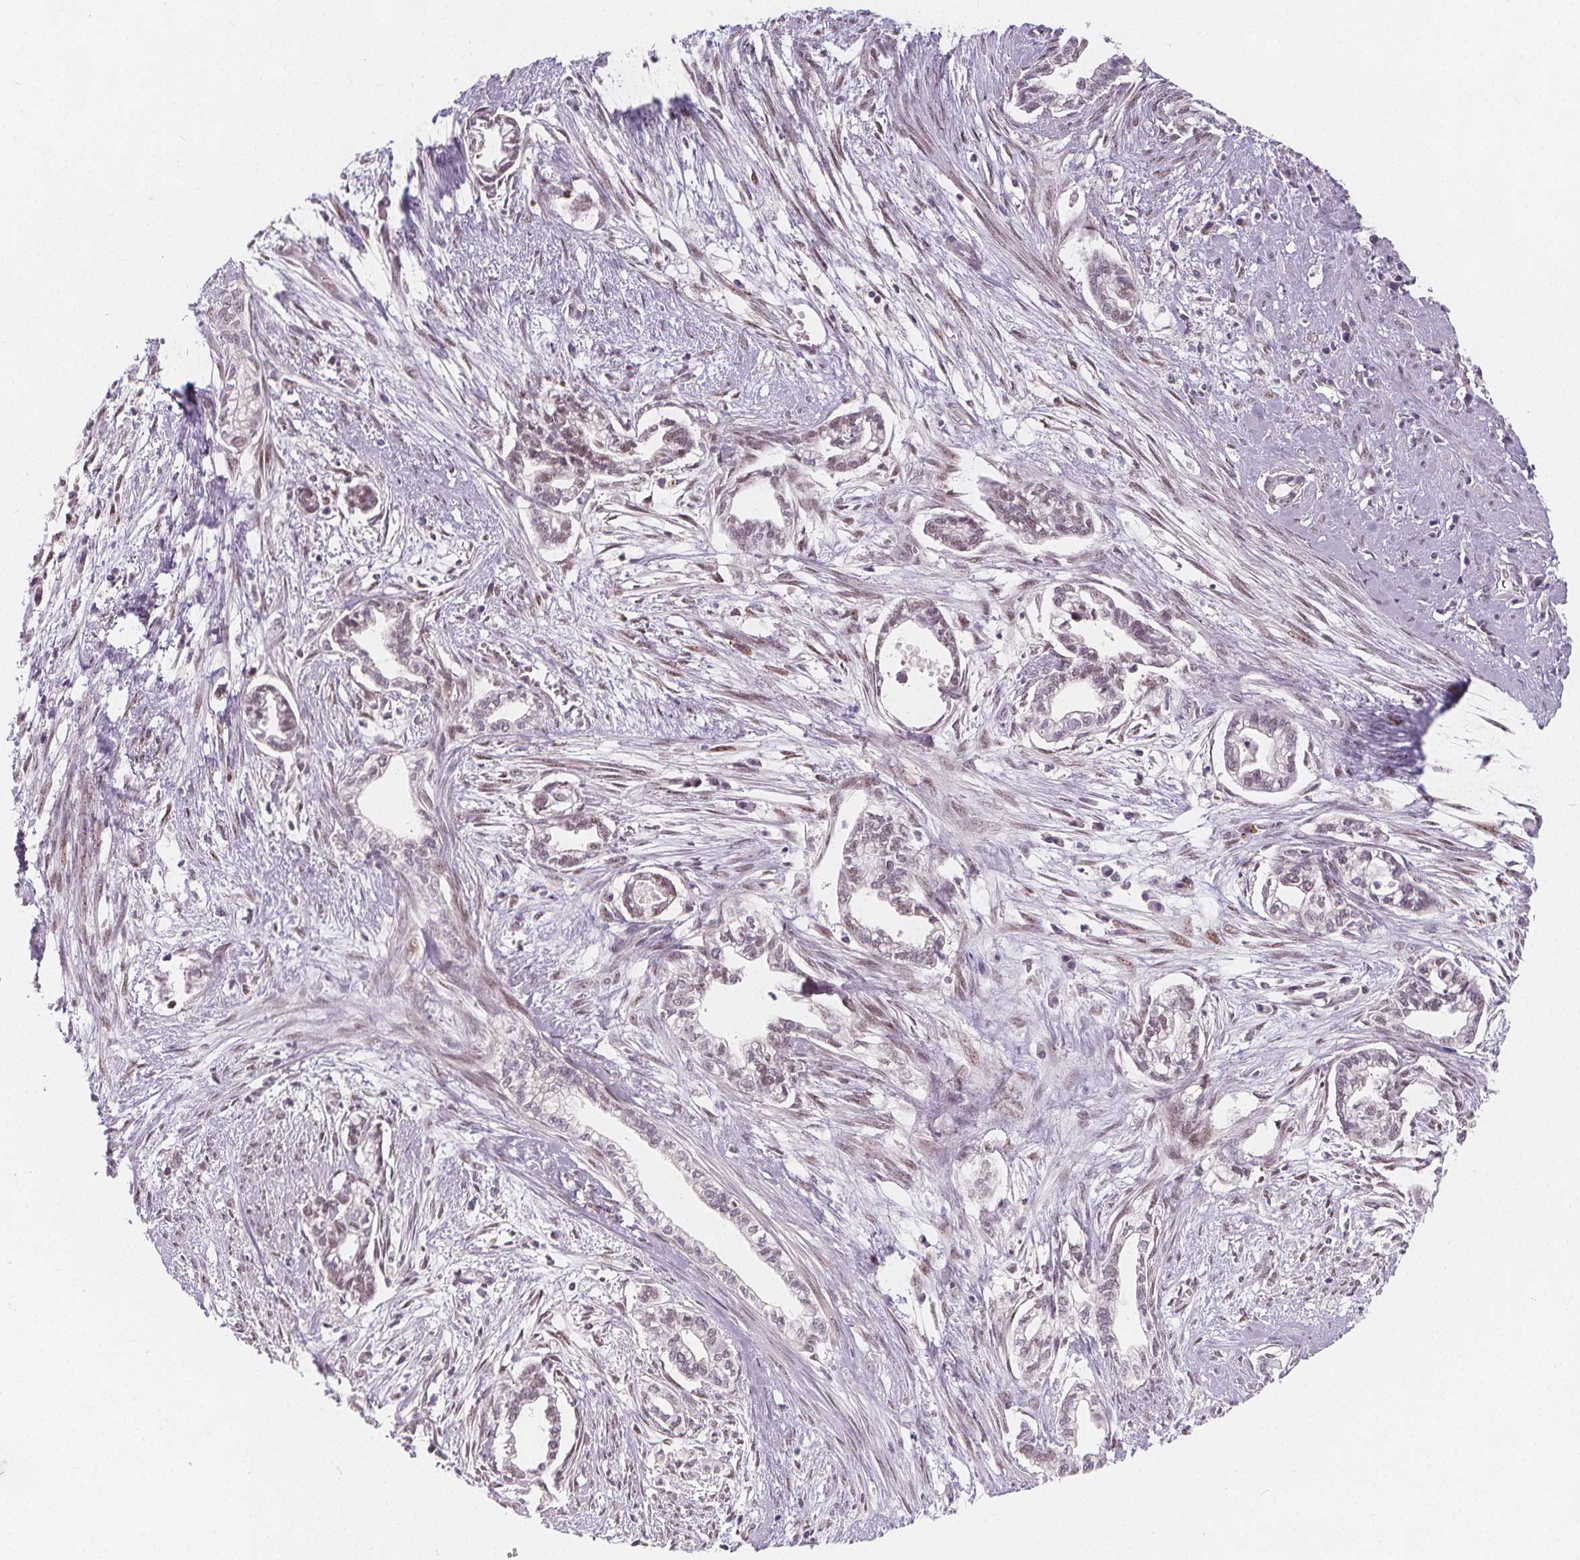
{"staining": {"intensity": "negative", "quantity": "none", "location": "none"}, "tissue": "cervical cancer", "cell_type": "Tumor cells", "image_type": "cancer", "snomed": [{"axis": "morphology", "description": "Adenocarcinoma, NOS"}, {"axis": "topography", "description": "Cervix"}], "caption": "Immunohistochemistry micrograph of neoplastic tissue: cervical adenocarcinoma stained with DAB shows no significant protein expression in tumor cells. (DAB (3,3'-diaminobenzidine) immunohistochemistry with hematoxylin counter stain).", "gene": "DRC3", "patient": {"sex": "female", "age": 62}}